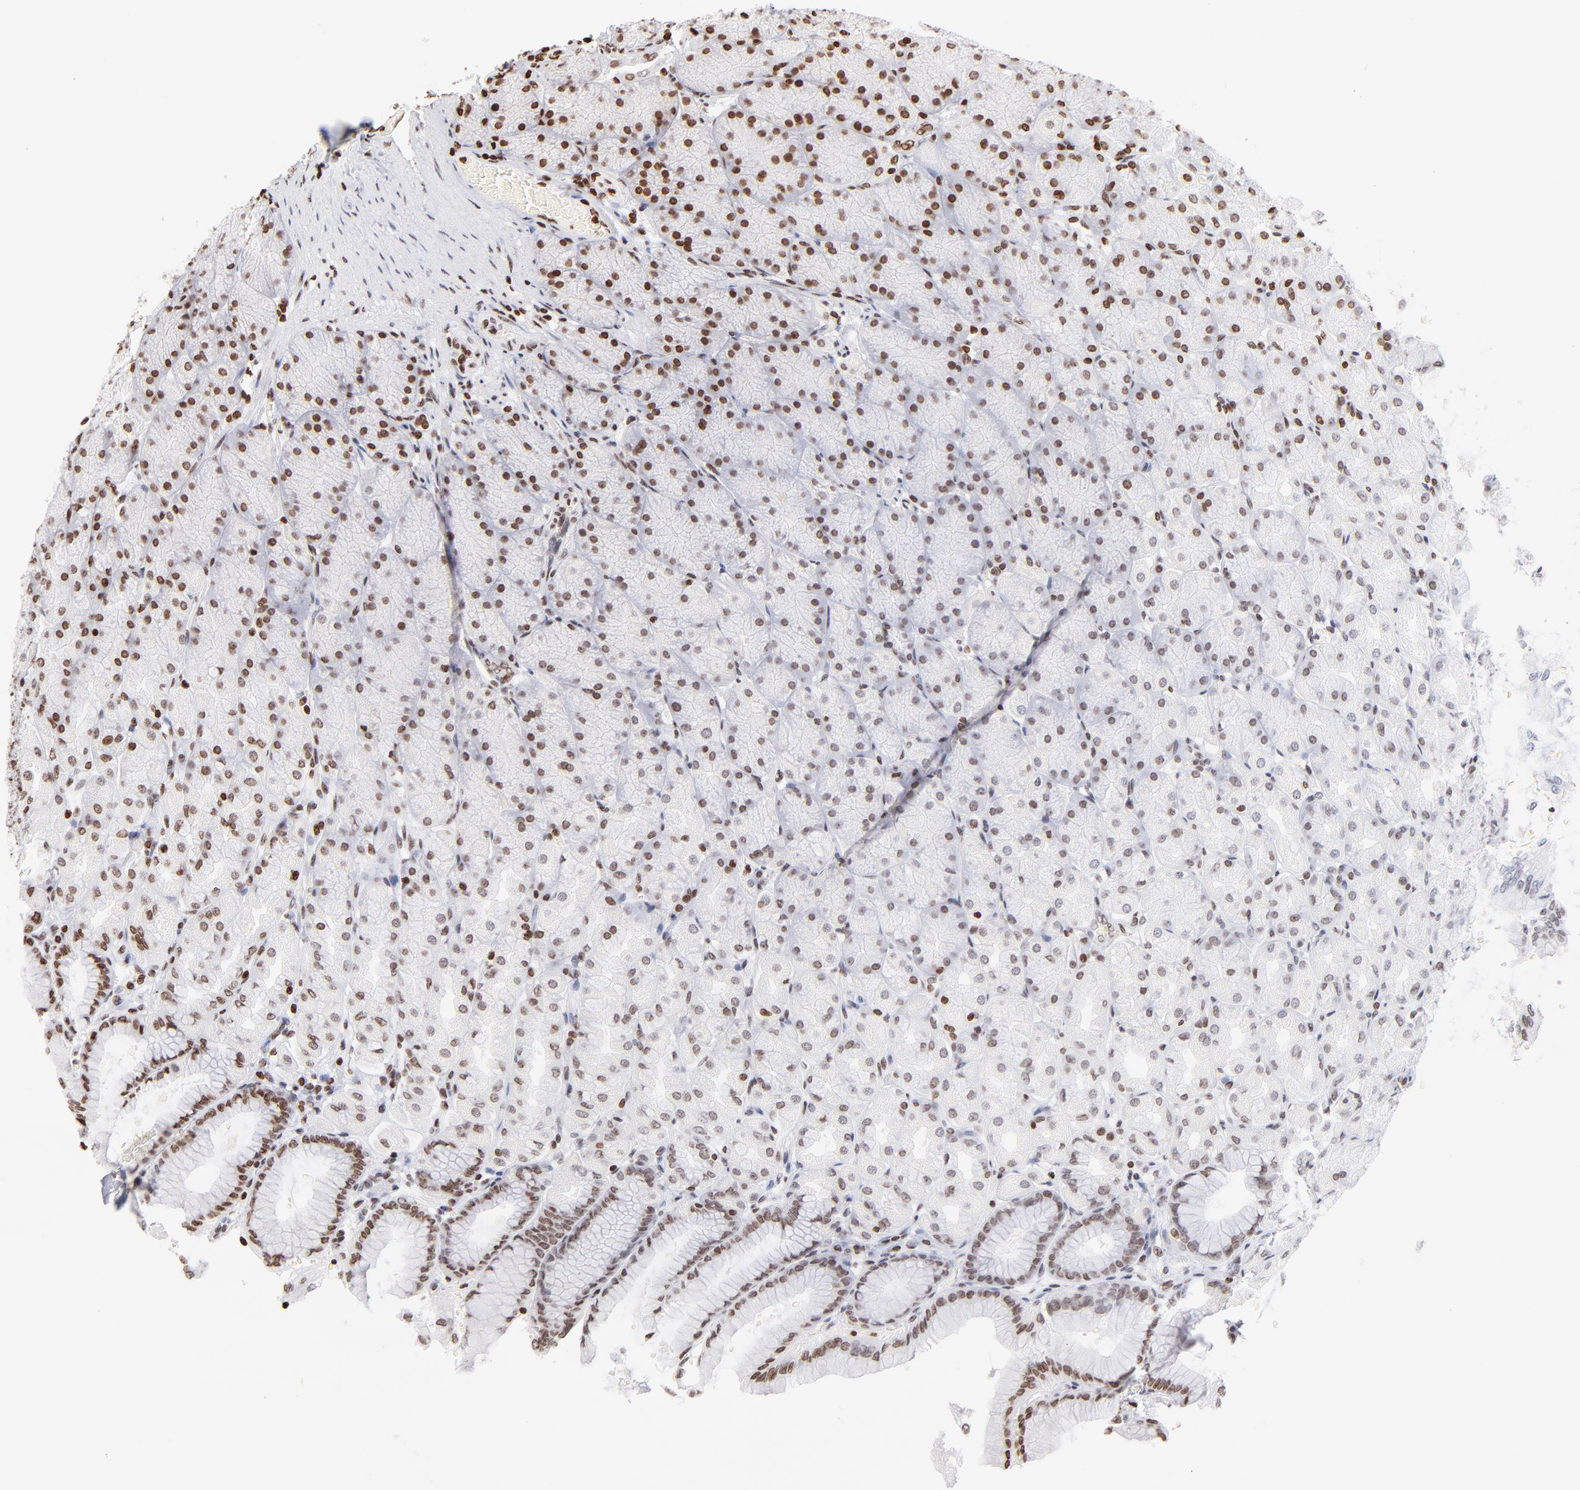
{"staining": {"intensity": "strong", "quantity": ">75%", "location": "nuclear"}, "tissue": "stomach", "cell_type": "Glandular cells", "image_type": "normal", "snomed": [{"axis": "morphology", "description": "Normal tissue, NOS"}, {"axis": "topography", "description": "Stomach, upper"}], "caption": "IHC of benign stomach demonstrates high levels of strong nuclear expression in about >75% of glandular cells.", "gene": "RTL4", "patient": {"sex": "female", "age": 56}}